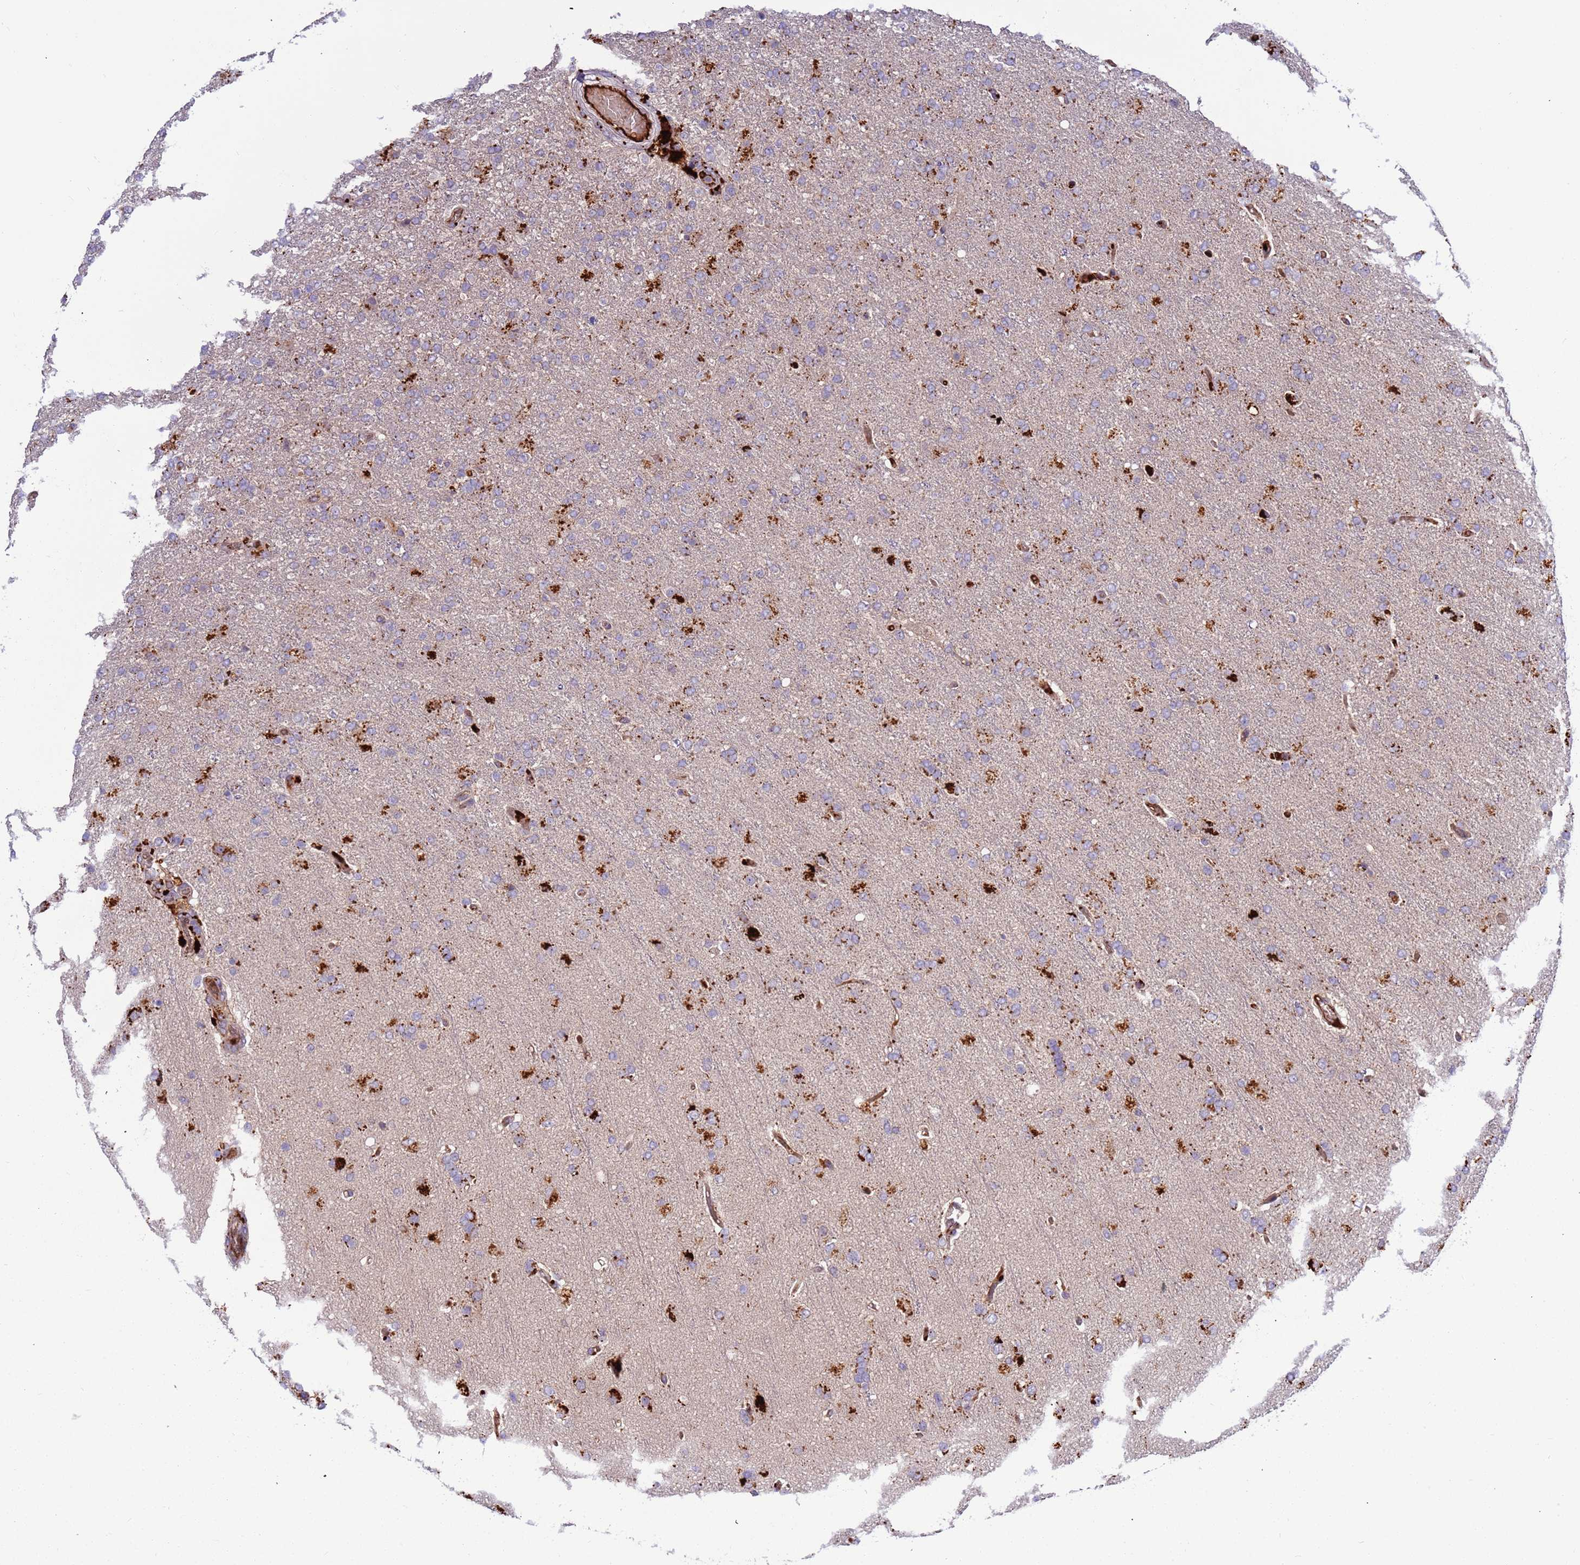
{"staining": {"intensity": "strong", "quantity": "<25%", "location": "cytoplasmic/membranous"}, "tissue": "glioma", "cell_type": "Tumor cells", "image_type": "cancer", "snomed": [{"axis": "morphology", "description": "Glioma, malignant, High grade"}, {"axis": "topography", "description": "Brain"}], "caption": "This photomicrograph reveals immunohistochemistry (IHC) staining of human glioma, with medium strong cytoplasmic/membranous staining in approximately <25% of tumor cells.", "gene": "VPS36", "patient": {"sex": "female", "age": 74}}